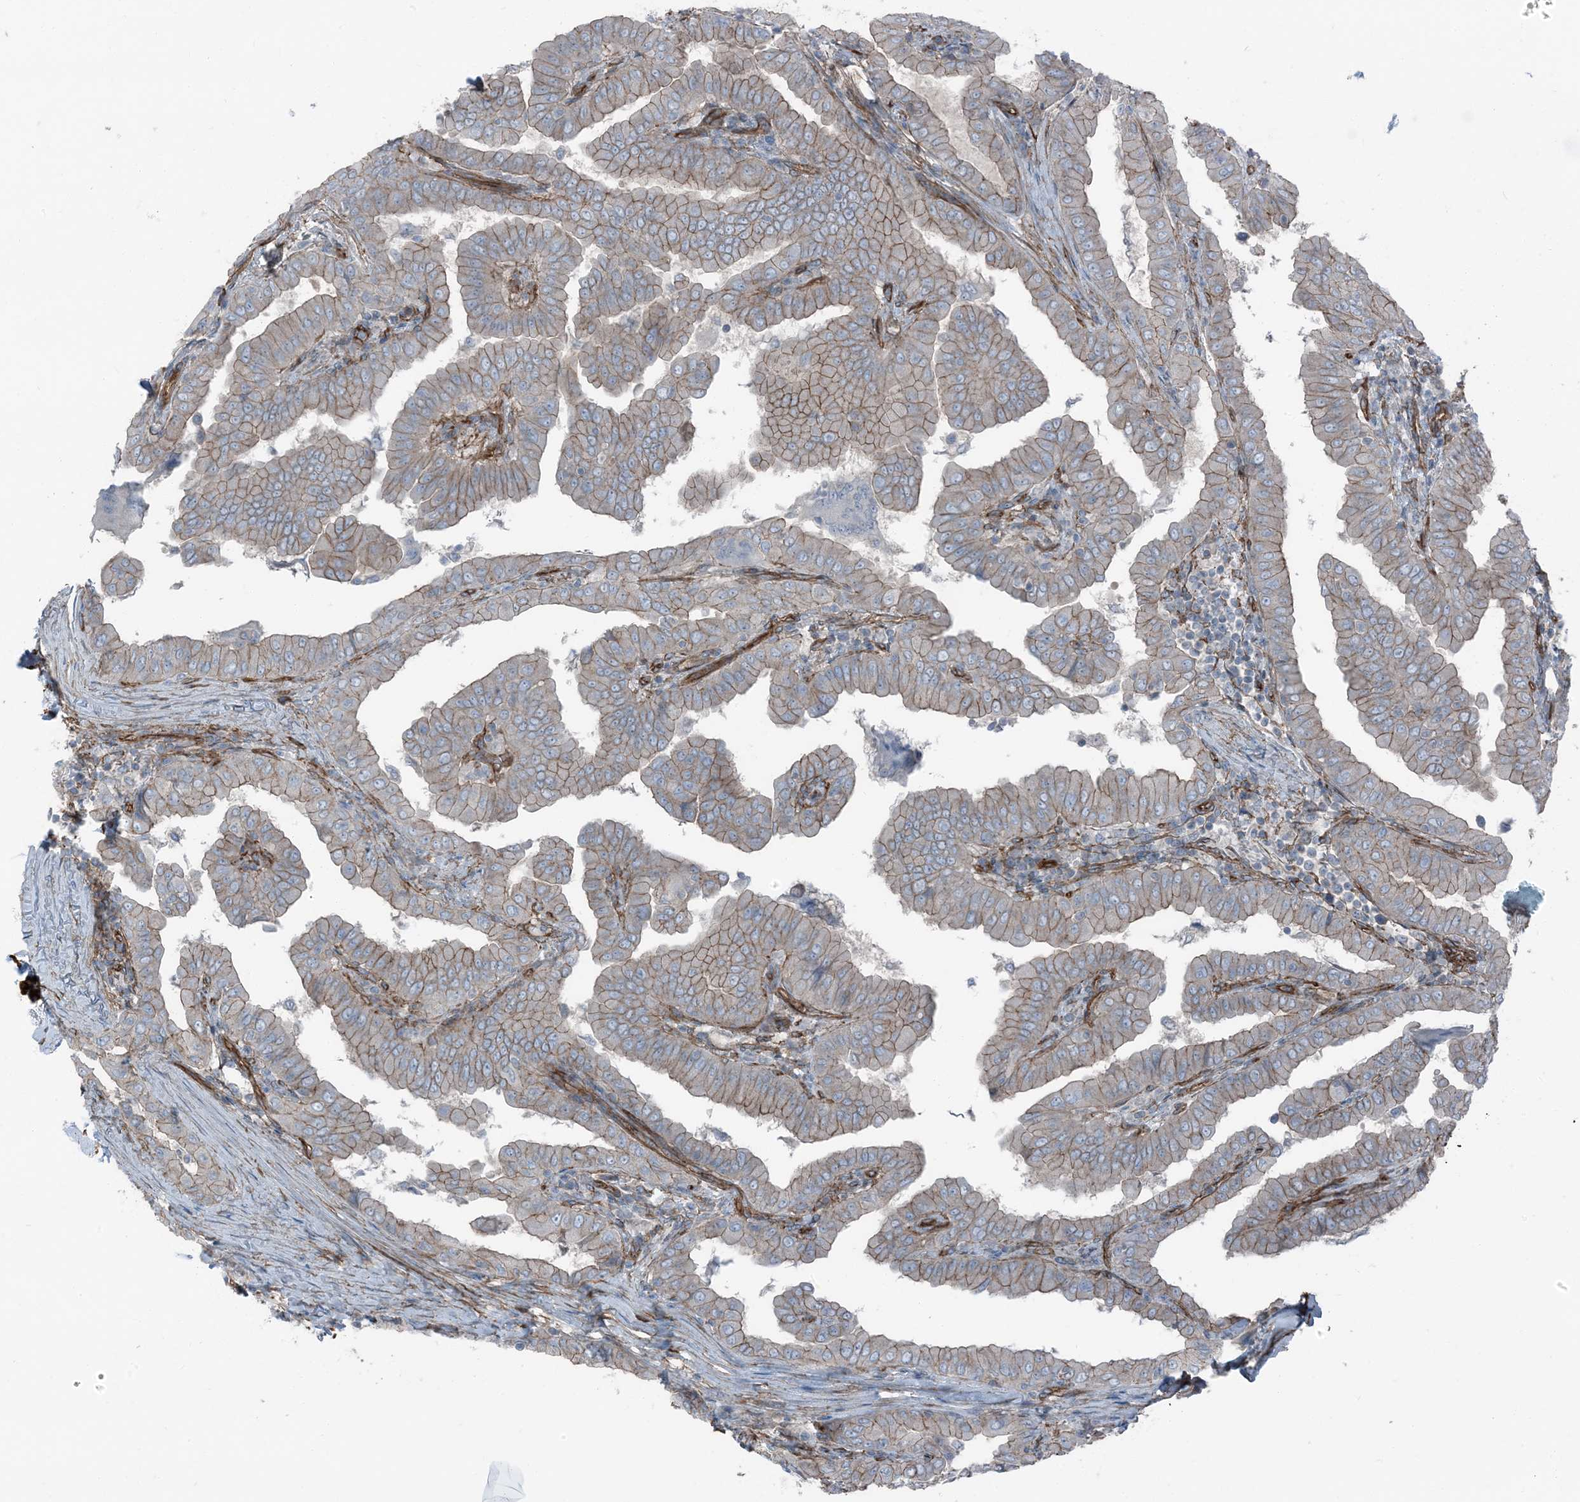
{"staining": {"intensity": "moderate", "quantity": "25%-75%", "location": "cytoplasmic/membranous"}, "tissue": "thyroid cancer", "cell_type": "Tumor cells", "image_type": "cancer", "snomed": [{"axis": "morphology", "description": "Papillary adenocarcinoma, NOS"}, {"axis": "topography", "description": "Thyroid gland"}], "caption": "Protein expression analysis of human thyroid cancer reveals moderate cytoplasmic/membranous expression in about 25%-75% of tumor cells.", "gene": "ZFP90", "patient": {"sex": "male", "age": 33}}